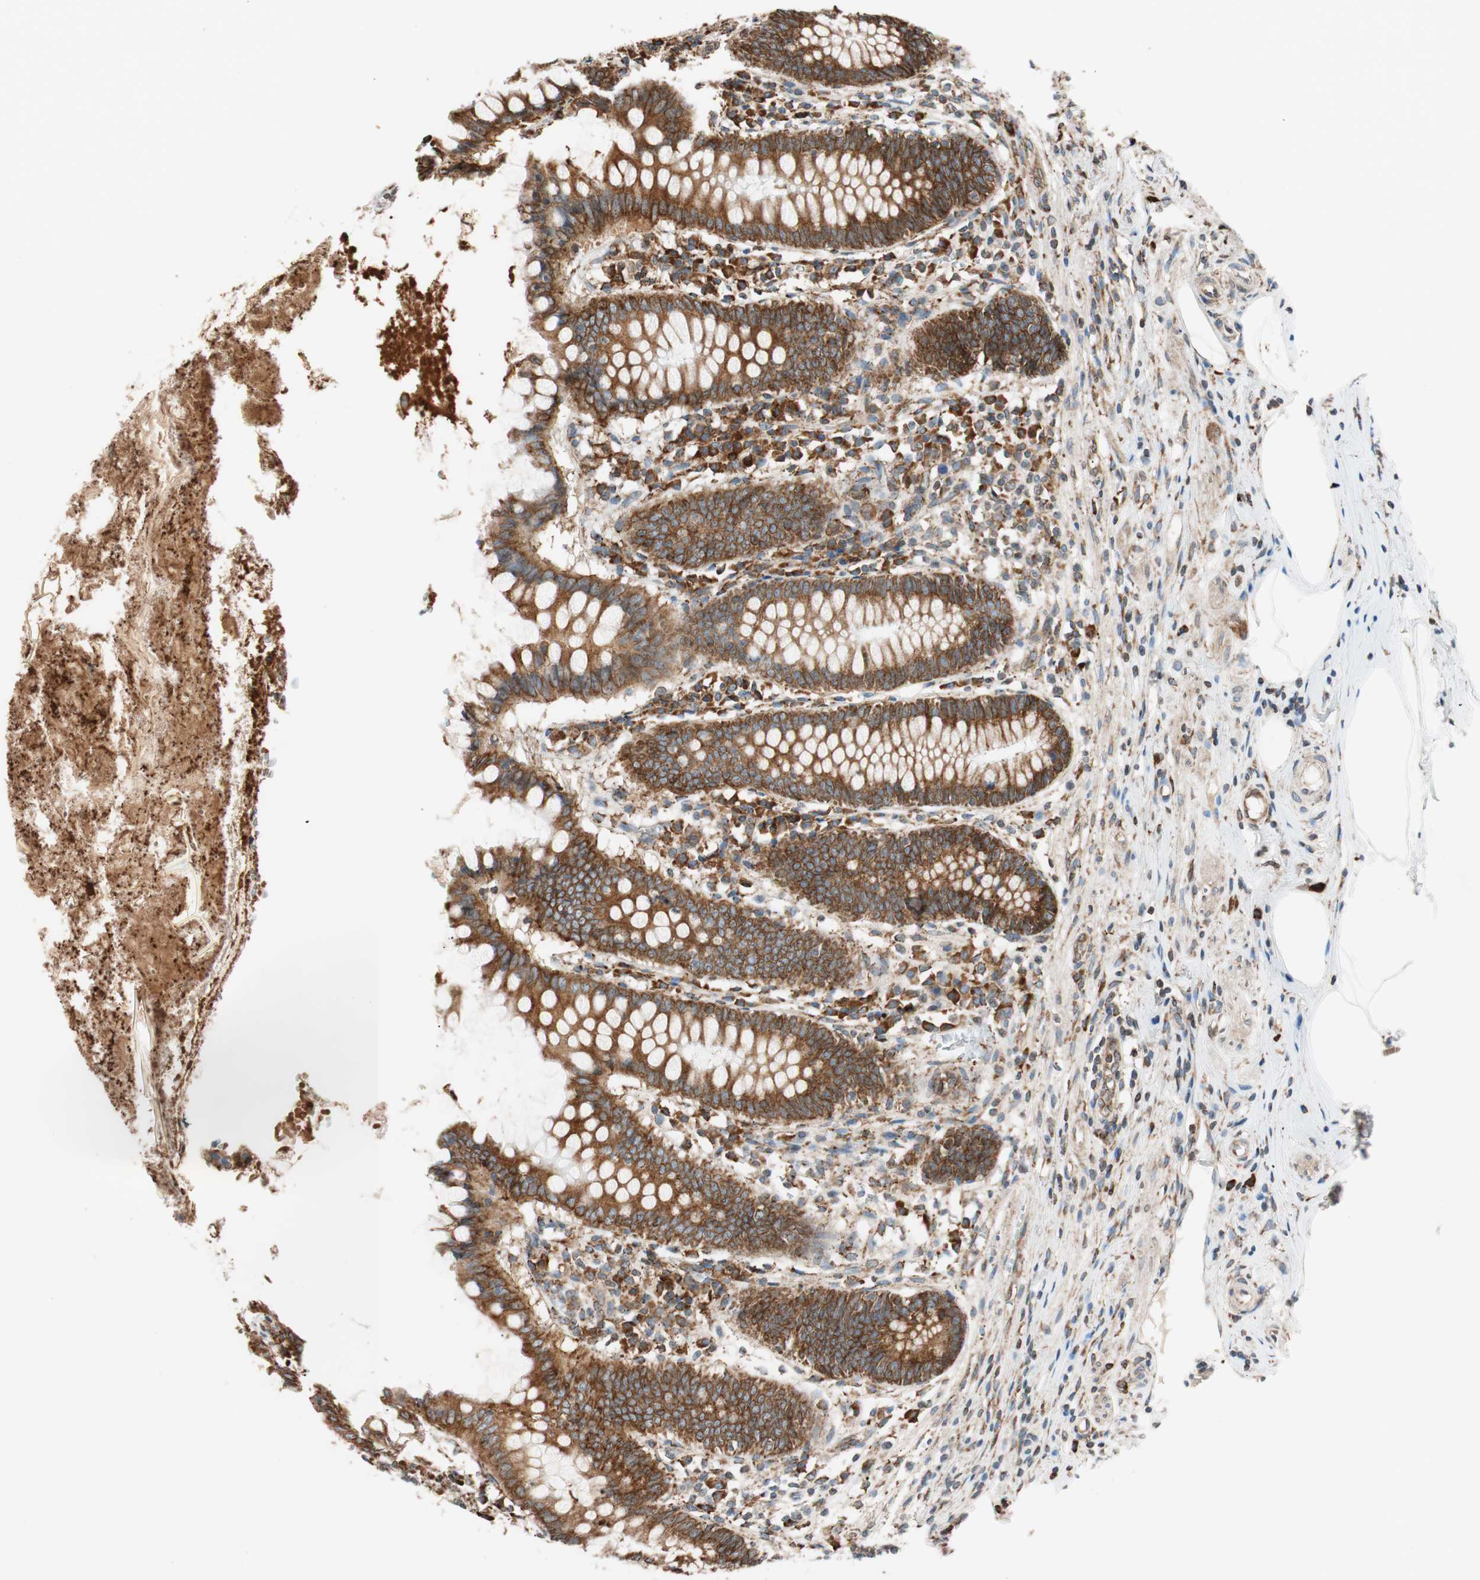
{"staining": {"intensity": "strong", "quantity": ">75%", "location": "cytoplasmic/membranous"}, "tissue": "appendix", "cell_type": "Glandular cells", "image_type": "normal", "snomed": [{"axis": "morphology", "description": "Normal tissue, NOS"}, {"axis": "topography", "description": "Appendix"}], "caption": "An immunohistochemistry image of normal tissue is shown. Protein staining in brown highlights strong cytoplasmic/membranous positivity in appendix within glandular cells.", "gene": "PRKCSH", "patient": {"sex": "female", "age": 50}}